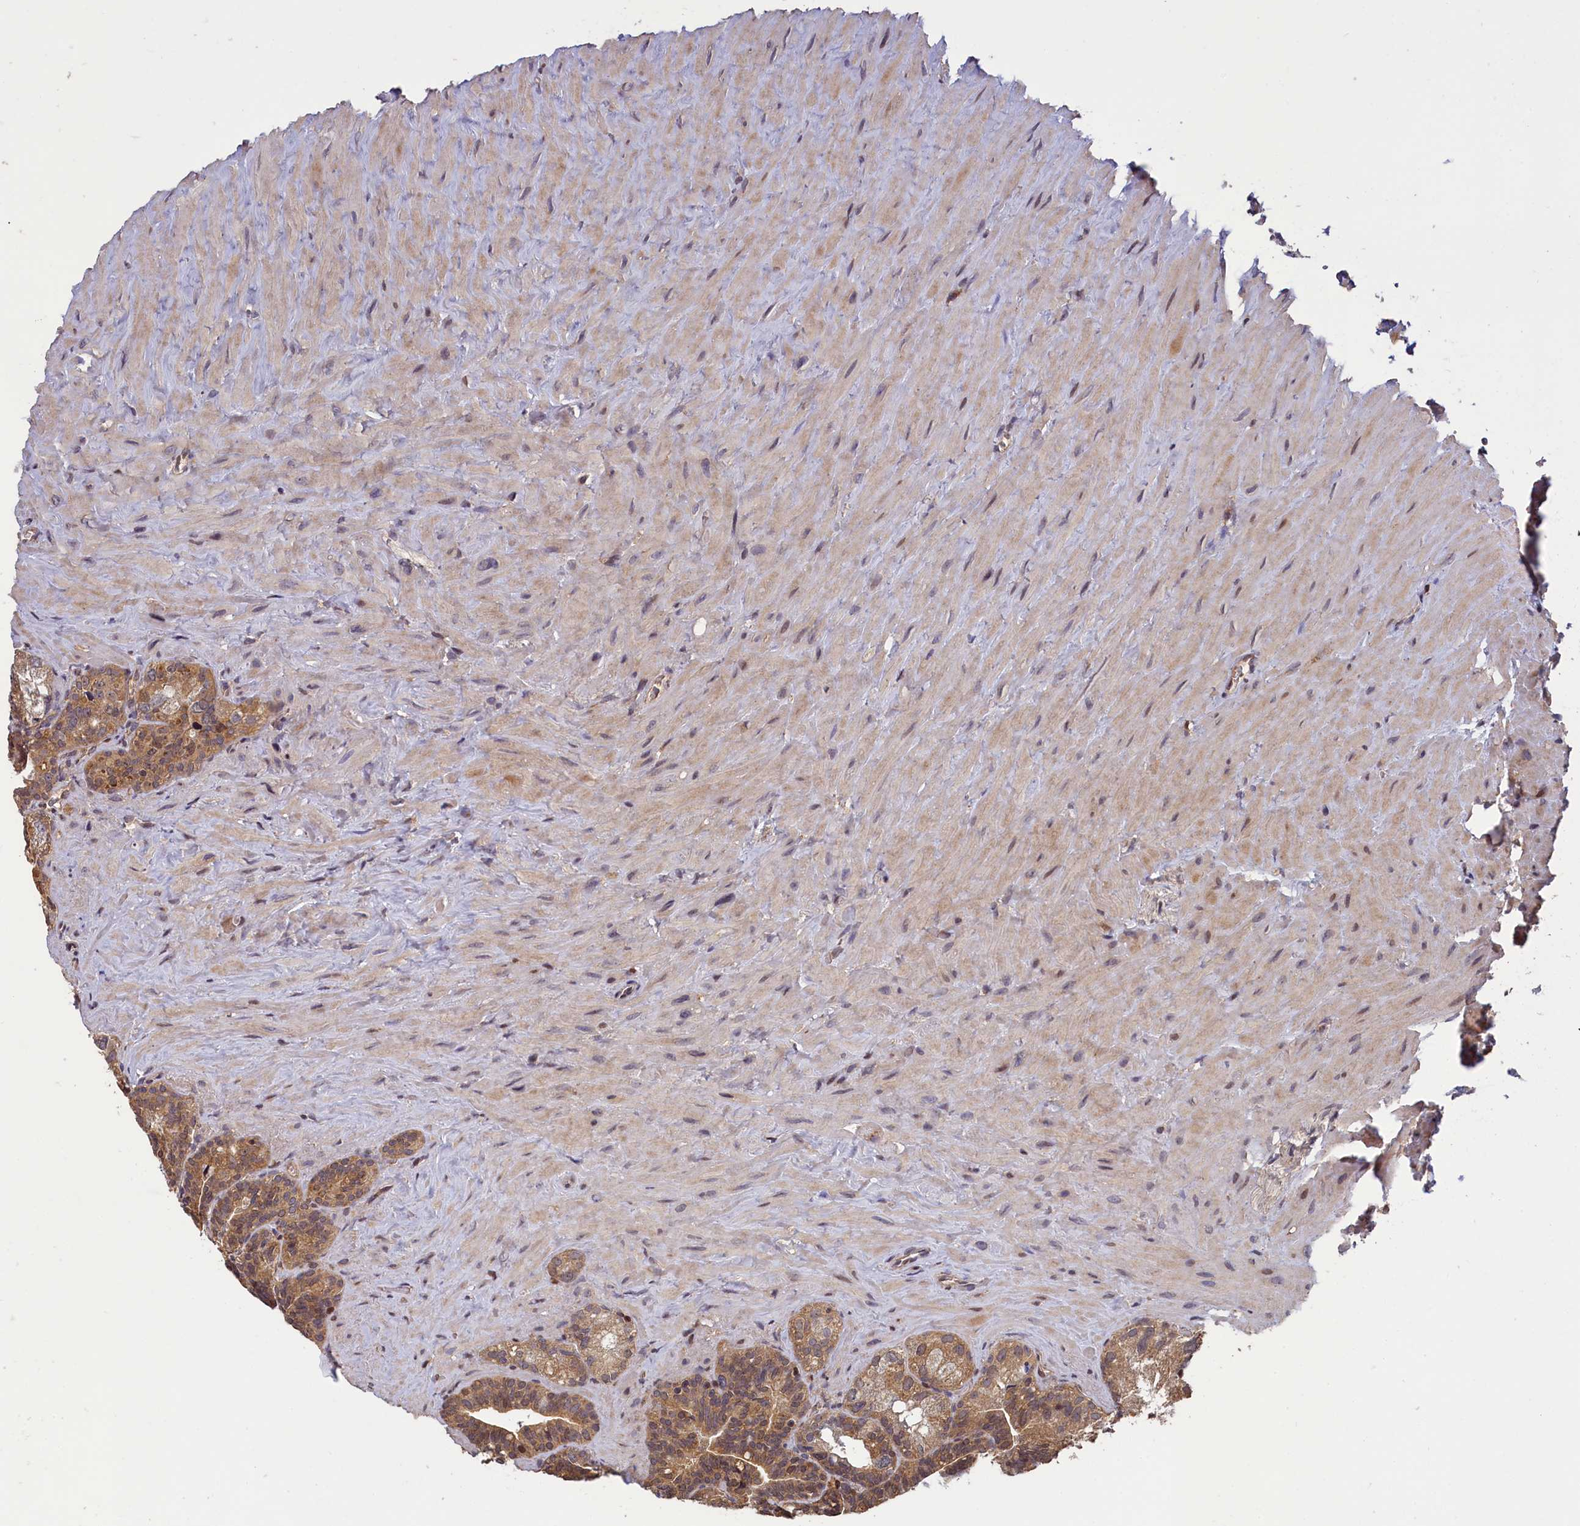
{"staining": {"intensity": "moderate", "quantity": "25%-75%", "location": "cytoplasmic/membranous,nuclear"}, "tissue": "seminal vesicle", "cell_type": "Glandular cells", "image_type": "normal", "snomed": [{"axis": "morphology", "description": "Normal tissue, NOS"}, {"axis": "topography", "description": "Seminal veicle"}], "caption": "IHC photomicrograph of unremarkable seminal vesicle: seminal vesicle stained using immunohistochemistry shows medium levels of moderate protein expression localized specifically in the cytoplasmic/membranous,nuclear of glandular cells, appearing as a cytoplasmic/membranous,nuclear brown color.", "gene": "NUBP1", "patient": {"sex": "male", "age": 68}}